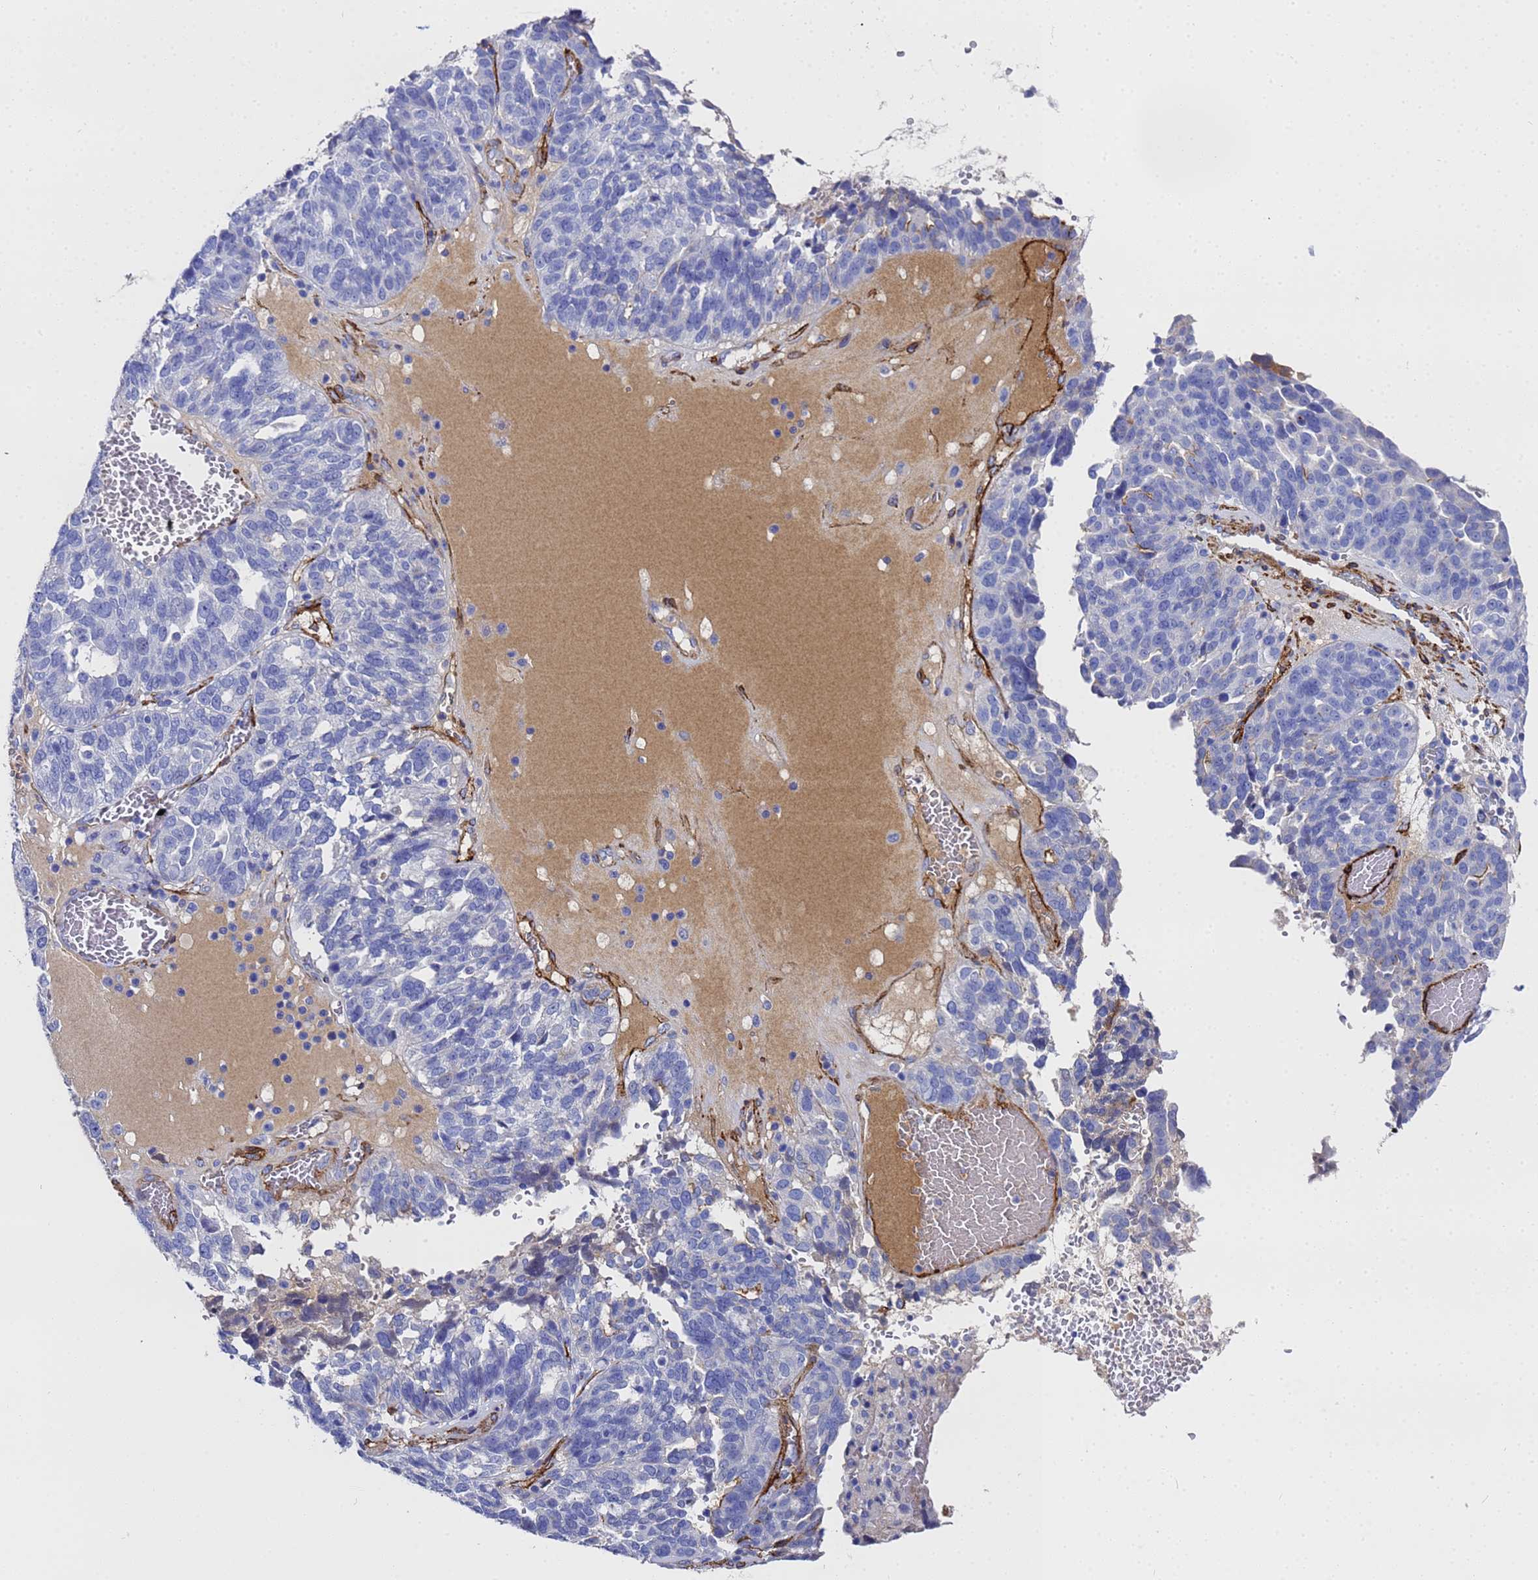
{"staining": {"intensity": "negative", "quantity": "none", "location": "none"}, "tissue": "ovarian cancer", "cell_type": "Tumor cells", "image_type": "cancer", "snomed": [{"axis": "morphology", "description": "Cystadenocarcinoma, serous, NOS"}, {"axis": "topography", "description": "Ovary"}], "caption": "IHC of human ovarian cancer exhibits no staining in tumor cells.", "gene": "ADIPOQ", "patient": {"sex": "female", "age": 59}}